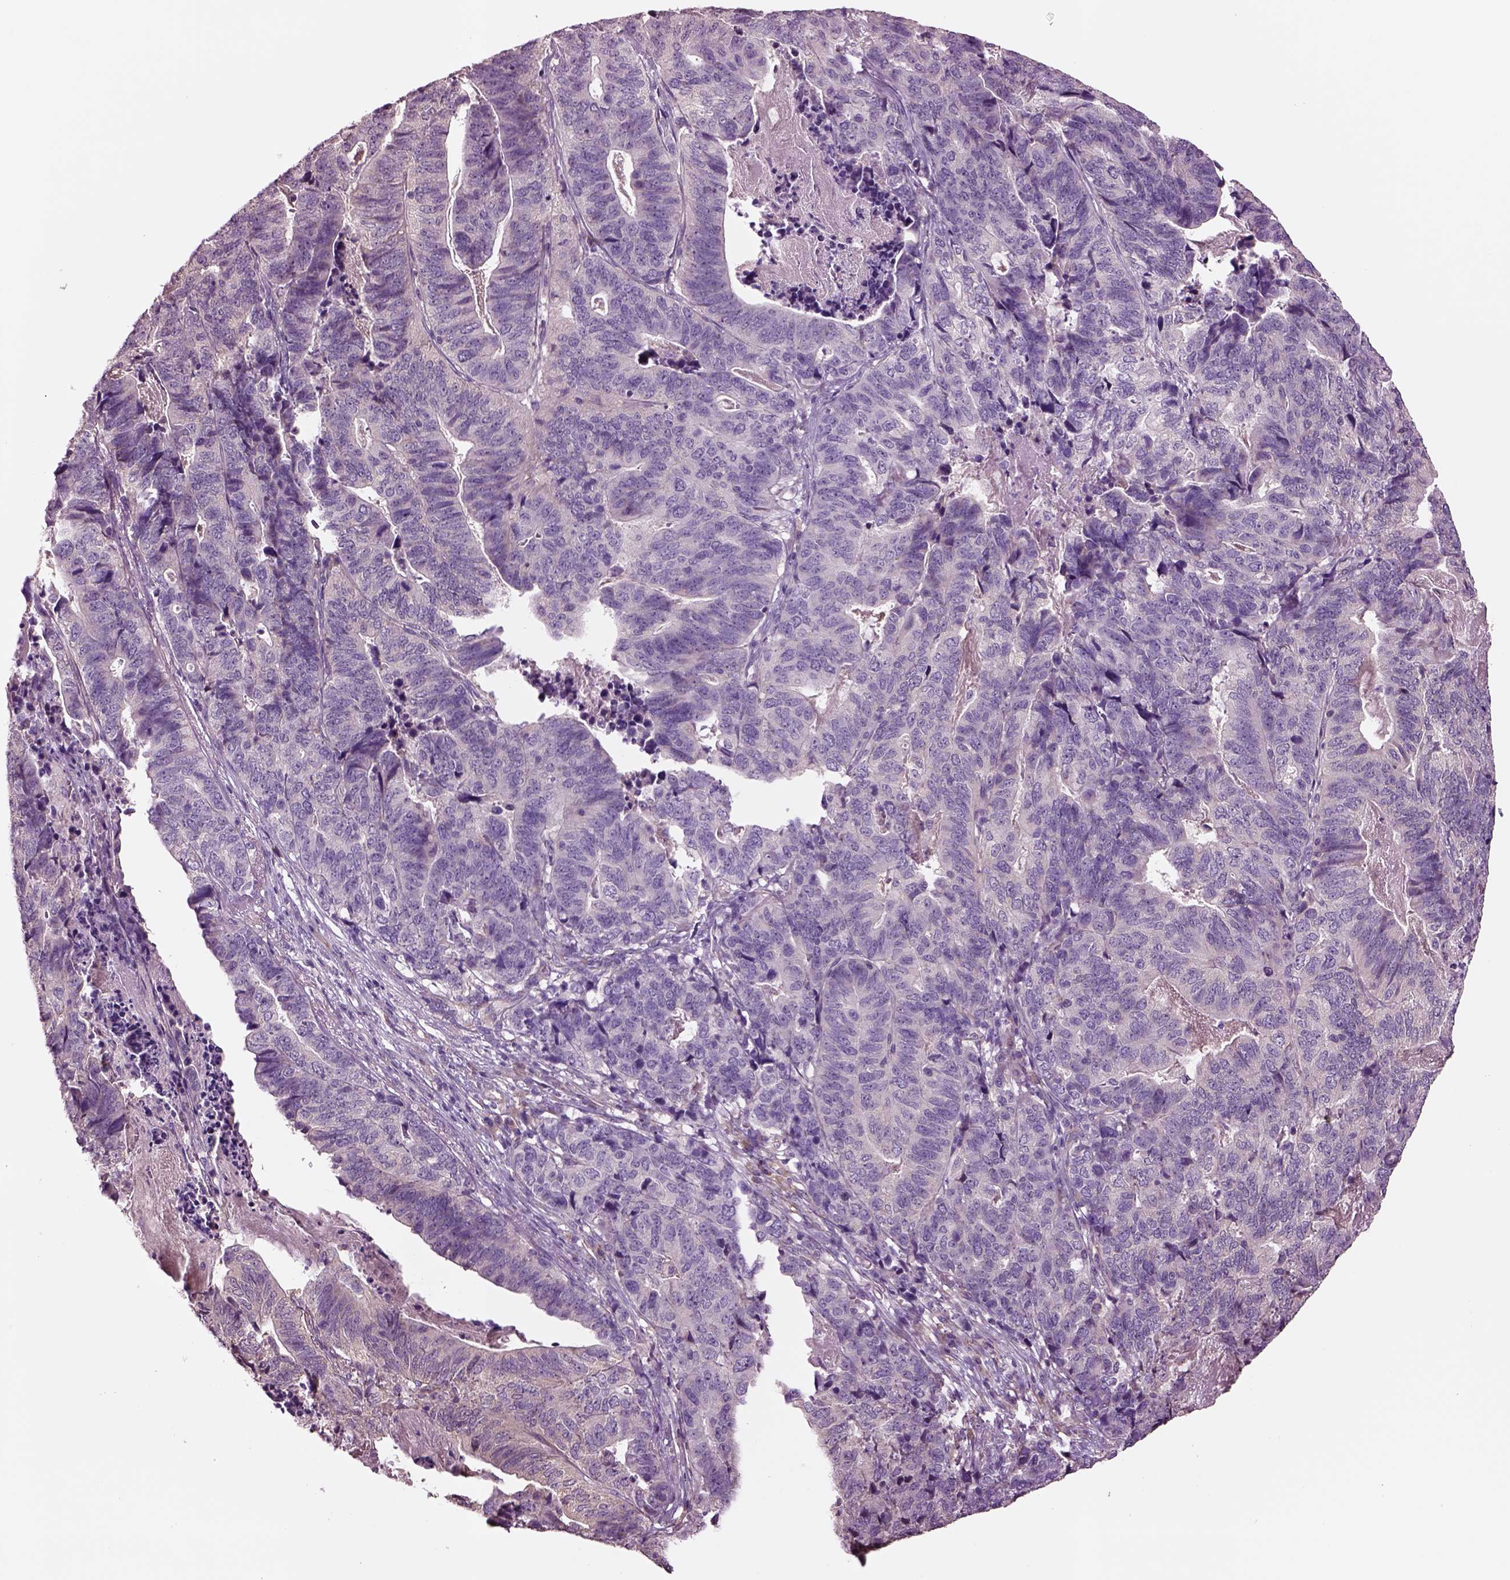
{"staining": {"intensity": "negative", "quantity": "none", "location": "none"}, "tissue": "stomach cancer", "cell_type": "Tumor cells", "image_type": "cancer", "snomed": [{"axis": "morphology", "description": "Adenocarcinoma, NOS"}, {"axis": "topography", "description": "Stomach, upper"}], "caption": "Photomicrograph shows no significant protein positivity in tumor cells of stomach adenocarcinoma. (Brightfield microscopy of DAB (3,3'-diaminobenzidine) immunohistochemistry at high magnification).", "gene": "HTR1B", "patient": {"sex": "female", "age": 67}}